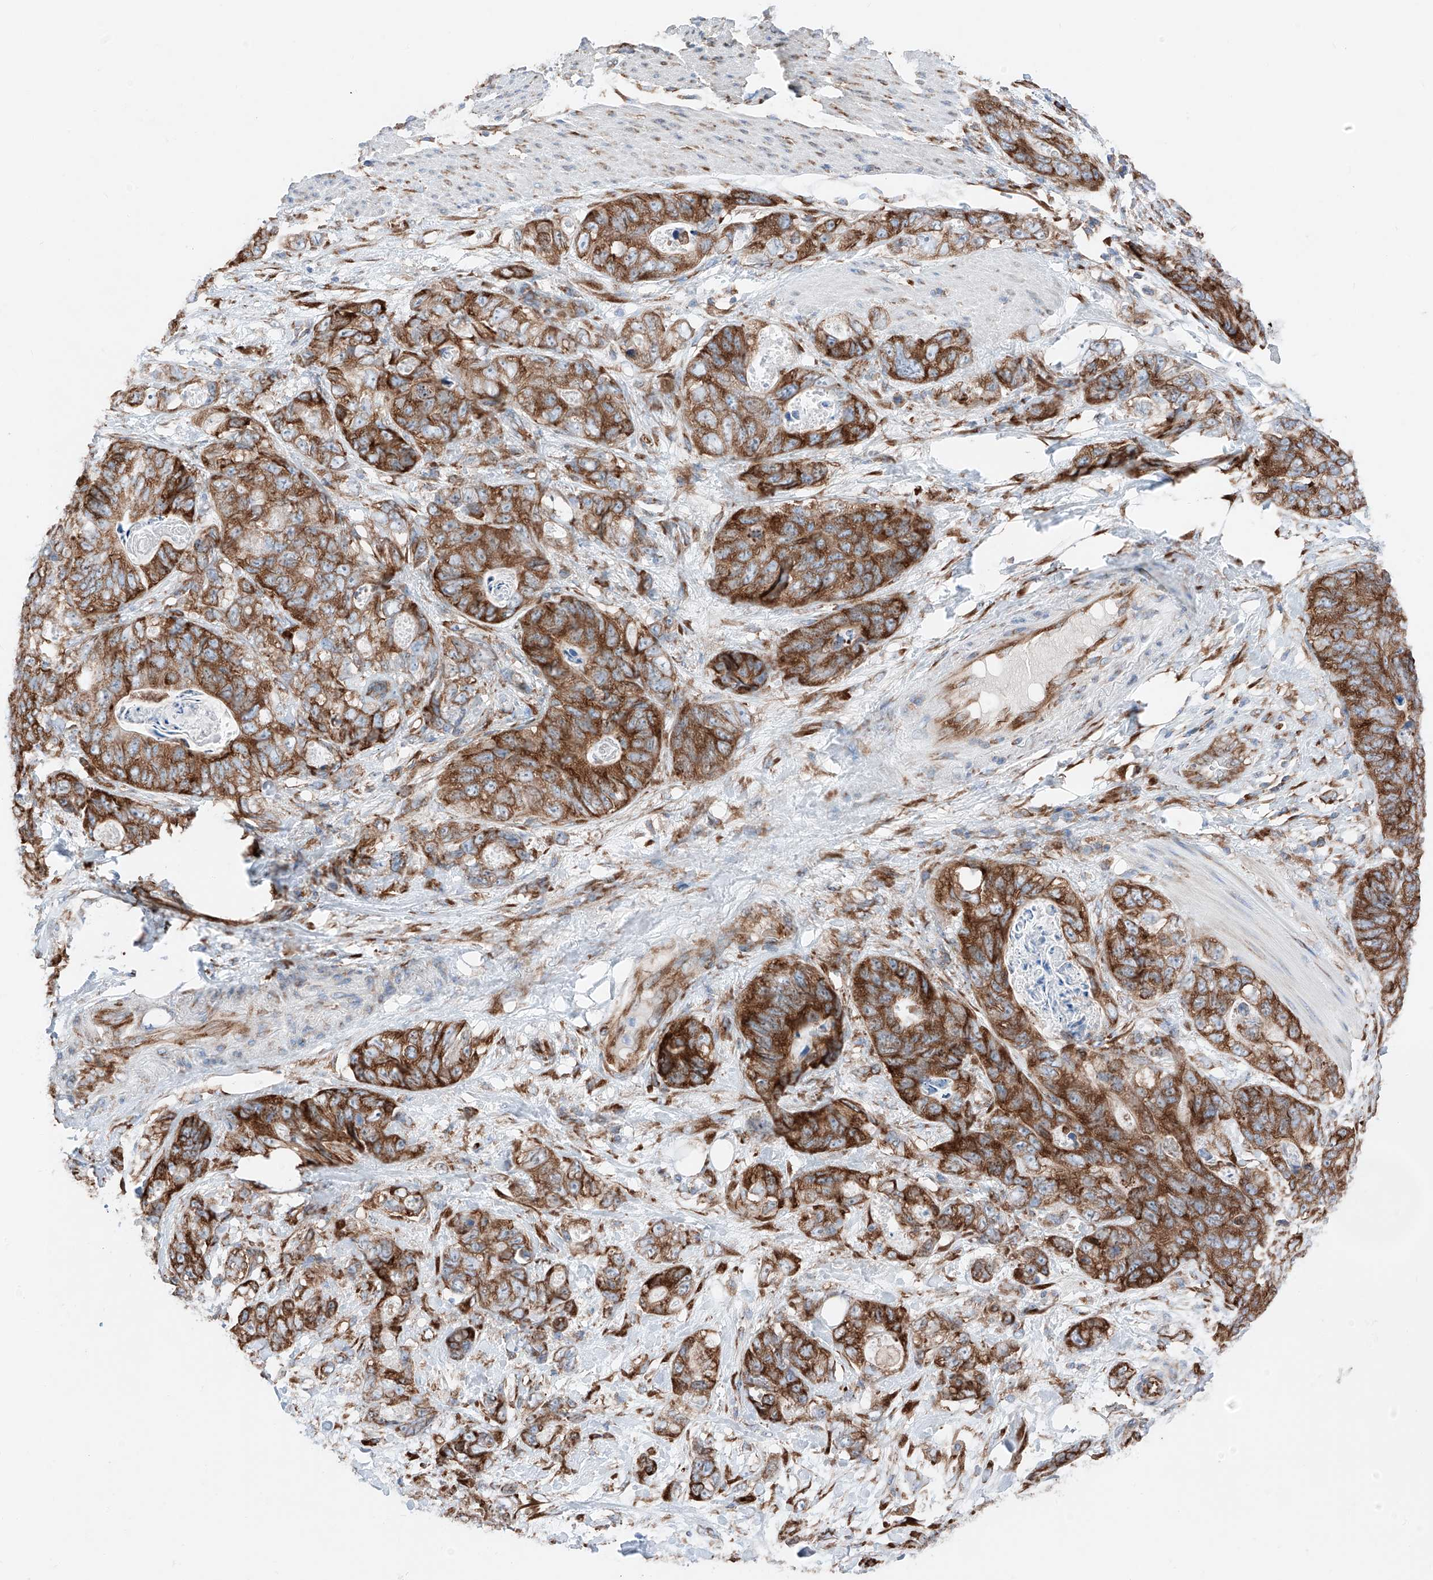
{"staining": {"intensity": "strong", "quantity": ">75%", "location": "cytoplasmic/membranous"}, "tissue": "stomach cancer", "cell_type": "Tumor cells", "image_type": "cancer", "snomed": [{"axis": "morphology", "description": "Normal tissue, NOS"}, {"axis": "morphology", "description": "Adenocarcinoma, NOS"}, {"axis": "topography", "description": "Stomach"}], "caption": "Adenocarcinoma (stomach) stained with DAB immunohistochemistry exhibits high levels of strong cytoplasmic/membranous positivity in approximately >75% of tumor cells.", "gene": "CRELD1", "patient": {"sex": "female", "age": 89}}